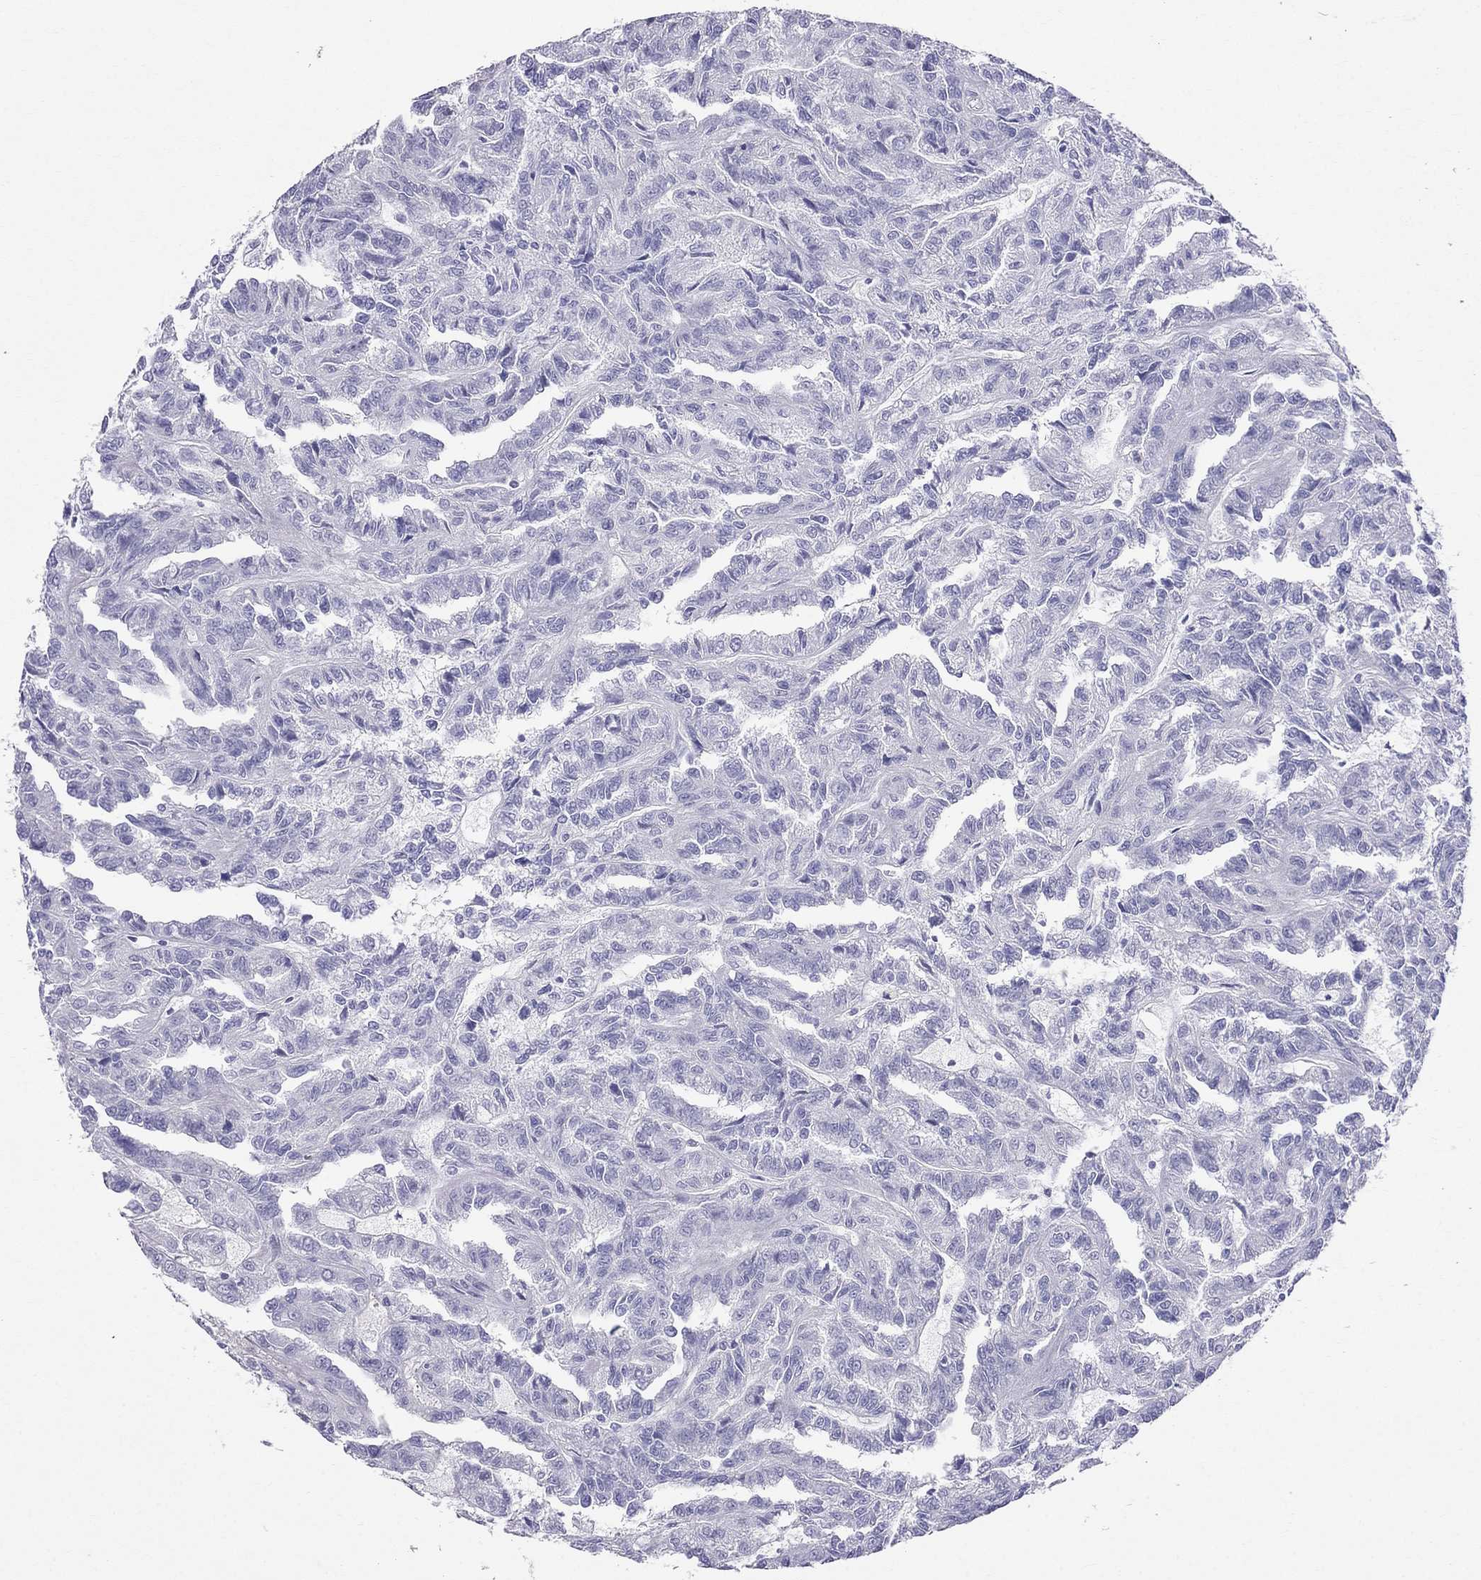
{"staining": {"intensity": "negative", "quantity": "none", "location": "none"}, "tissue": "renal cancer", "cell_type": "Tumor cells", "image_type": "cancer", "snomed": [{"axis": "morphology", "description": "Adenocarcinoma, NOS"}, {"axis": "topography", "description": "Kidney"}], "caption": "Renal adenocarcinoma stained for a protein using IHC reveals no positivity tumor cells.", "gene": "DNAAF6", "patient": {"sex": "male", "age": 79}}